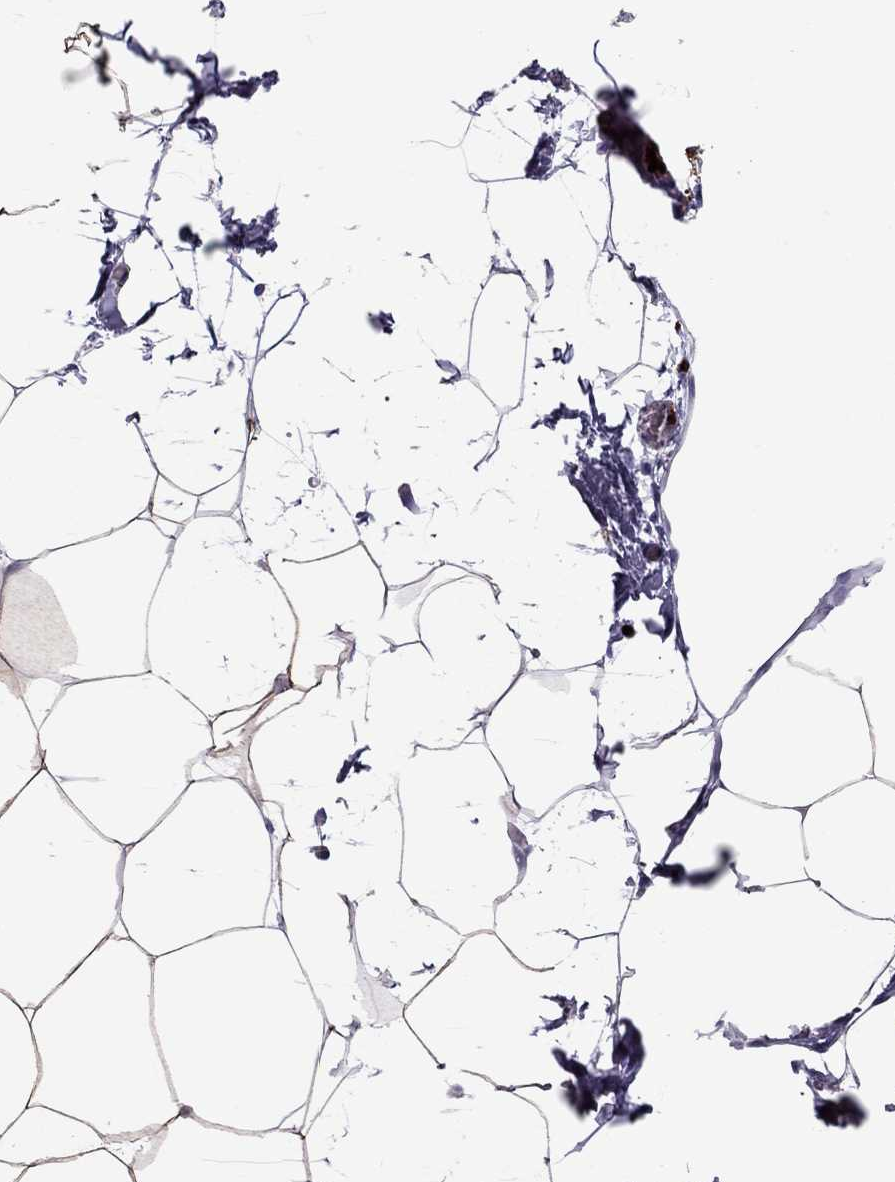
{"staining": {"intensity": "weak", "quantity": "25%-75%", "location": "cytoplasmic/membranous"}, "tissue": "adipose tissue", "cell_type": "Adipocytes", "image_type": "normal", "snomed": [{"axis": "morphology", "description": "Normal tissue, NOS"}, {"axis": "topography", "description": "Adipose tissue"}], "caption": "A micrograph of adipose tissue stained for a protein reveals weak cytoplasmic/membranous brown staining in adipocytes.", "gene": "CCL27", "patient": {"sex": "male", "age": 57}}